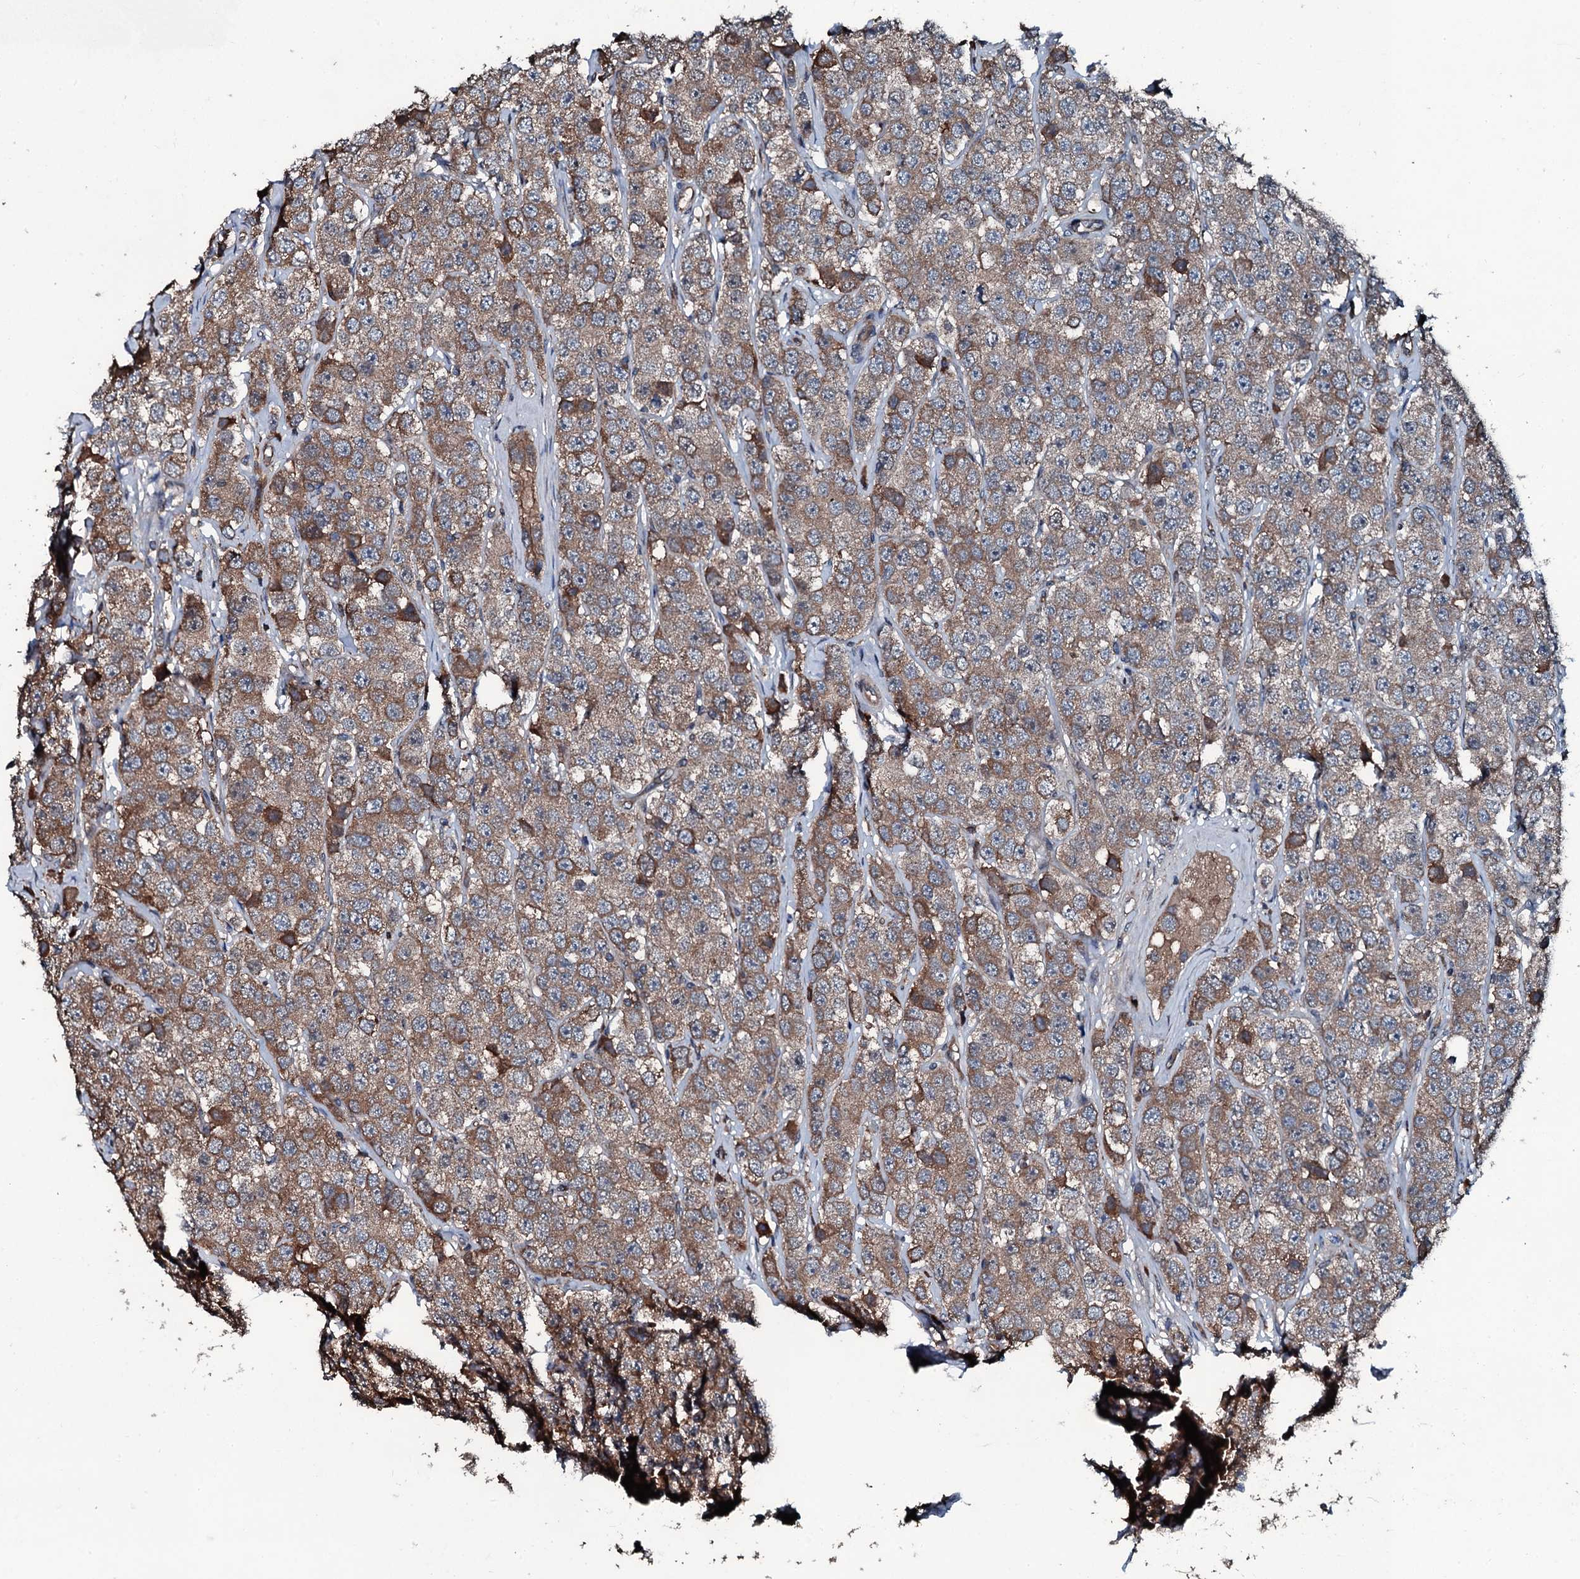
{"staining": {"intensity": "moderate", "quantity": ">75%", "location": "cytoplasmic/membranous"}, "tissue": "testis cancer", "cell_type": "Tumor cells", "image_type": "cancer", "snomed": [{"axis": "morphology", "description": "Seminoma, NOS"}, {"axis": "topography", "description": "Testis"}], "caption": "Brown immunohistochemical staining in testis cancer (seminoma) displays moderate cytoplasmic/membranous expression in approximately >75% of tumor cells.", "gene": "AARS1", "patient": {"sex": "male", "age": 28}}